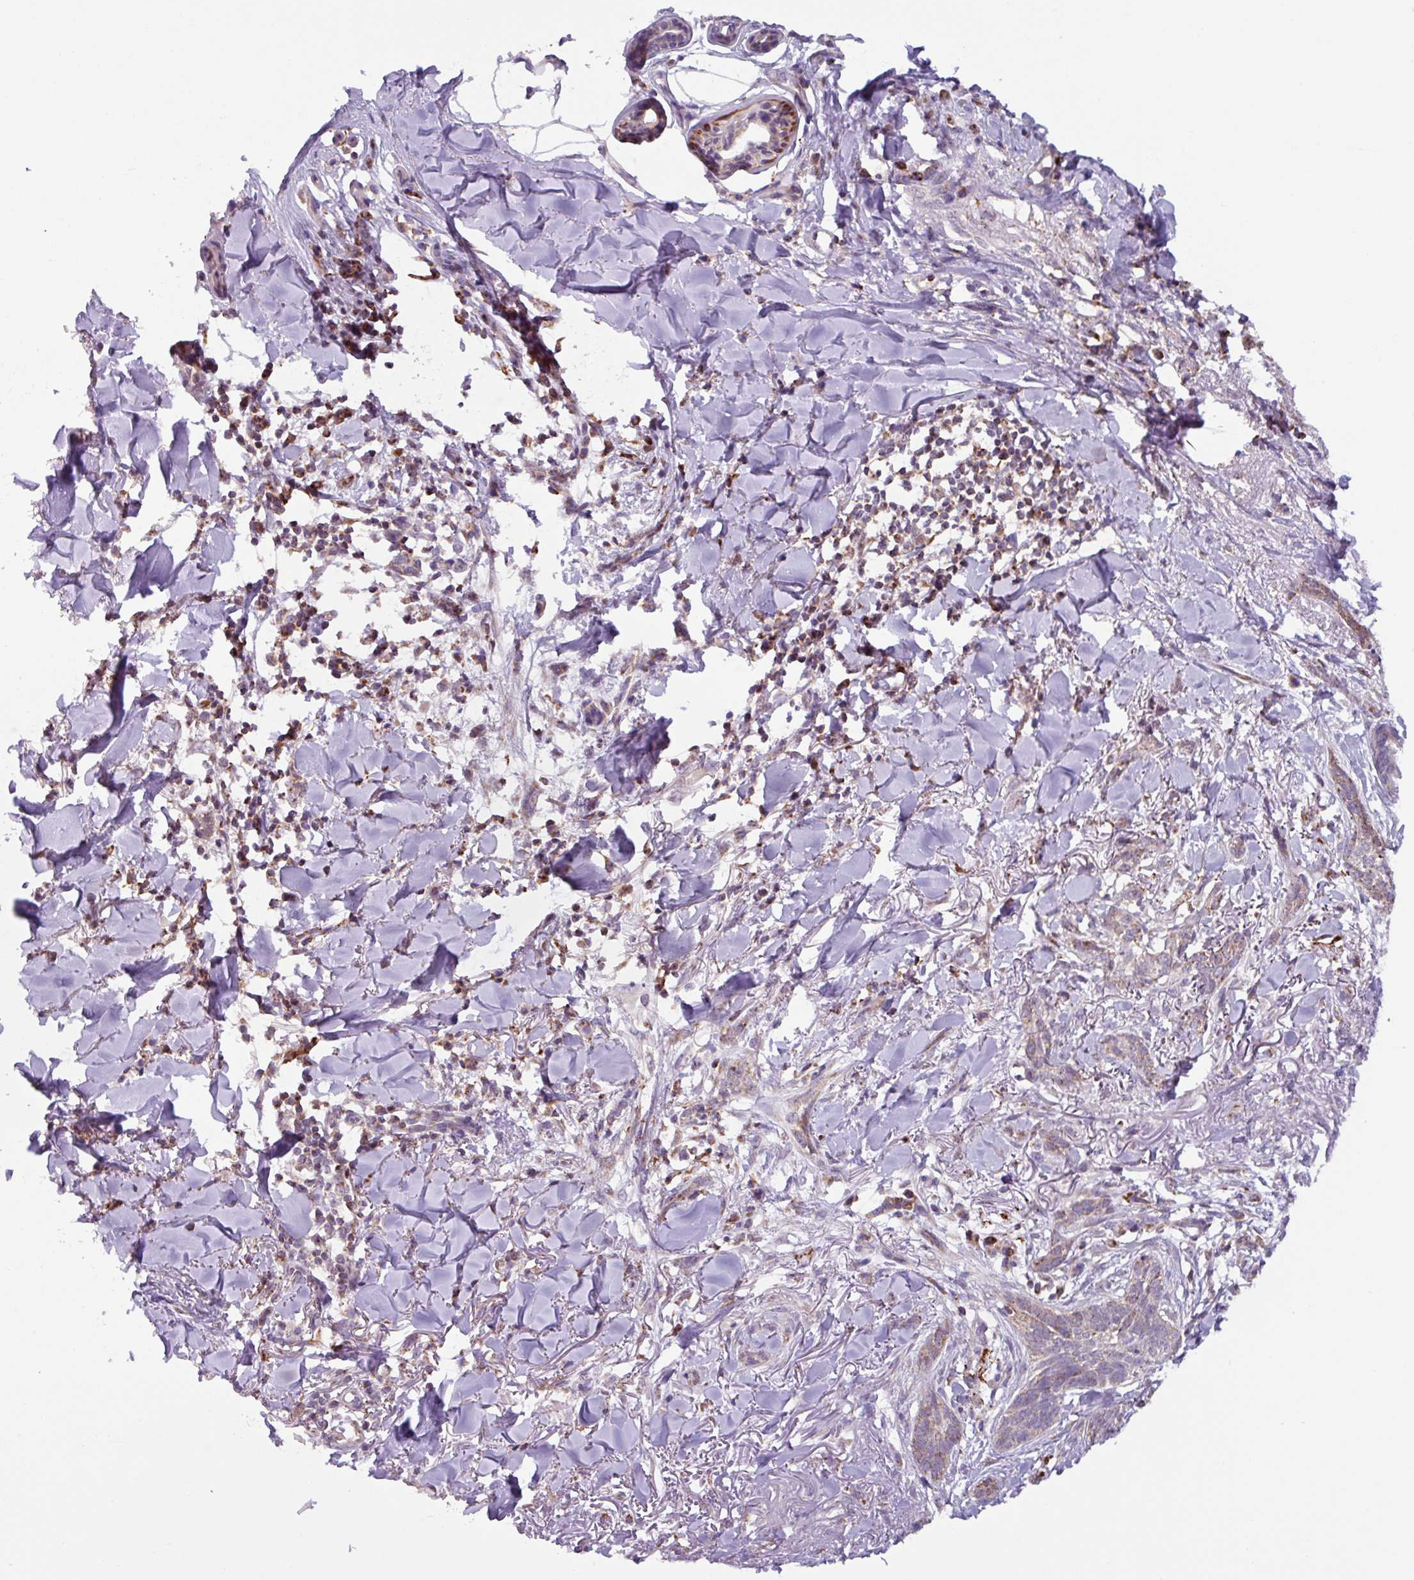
{"staining": {"intensity": "weak", "quantity": "<25%", "location": "cytoplasmic/membranous"}, "tissue": "skin cancer", "cell_type": "Tumor cells", "image_type": "cancer", "snomed": [{"axis": "morphology", "description": "Basal cell carcinoma"}, {"axis": "topography", "description": "Skin"}], "caption": "Immunohistochemistry of skin cancer demonstrates no expression in tumor cells. (DAB IHC, high magnification).", "gene": "AKIRIN1", "patient": {"sex": "male", "age": 52}}